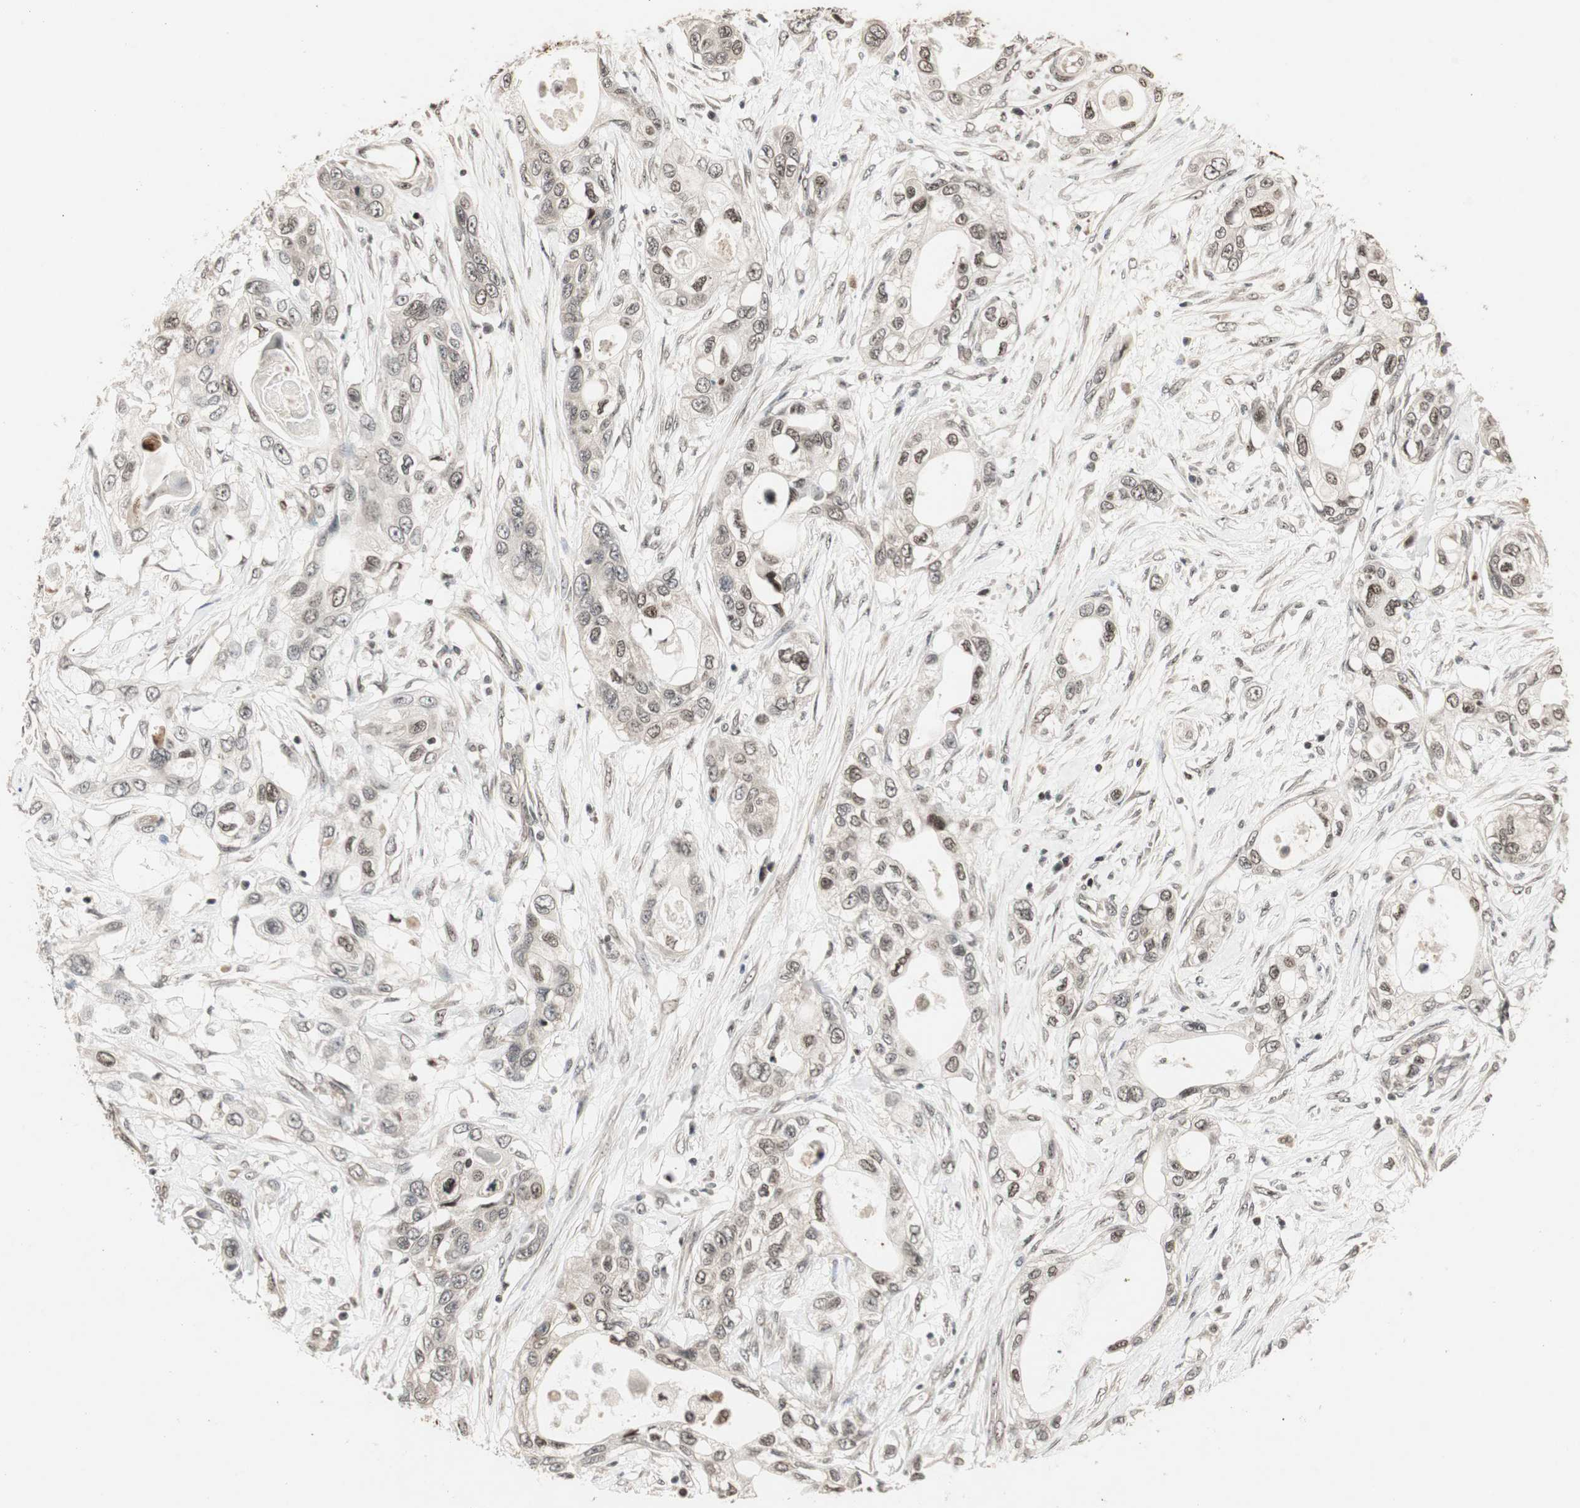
{"staining": {"intensity": "weak", "quantity": "25%-75%", "location": "cytoplasmic/membranous,nuclear"}, "tissue": "pancreatic cancer", "cell_type": "Tumor cells", "image_type": "cancer", "snomed": [{"axis": "morphology", "description": "Adenocarcinoma, NOS"}, {"axis": "topography", "description": "Pancreas"}], "caption": "Tumor cells reveal low levels of weak cytoplasmic/membranous and nuclear staining in about 25%-75% of cells in human pancreatic cancer (adenocarcinoma).", "gene": "CSNK2B", "patient": {"sex": "female", "age": 70}}